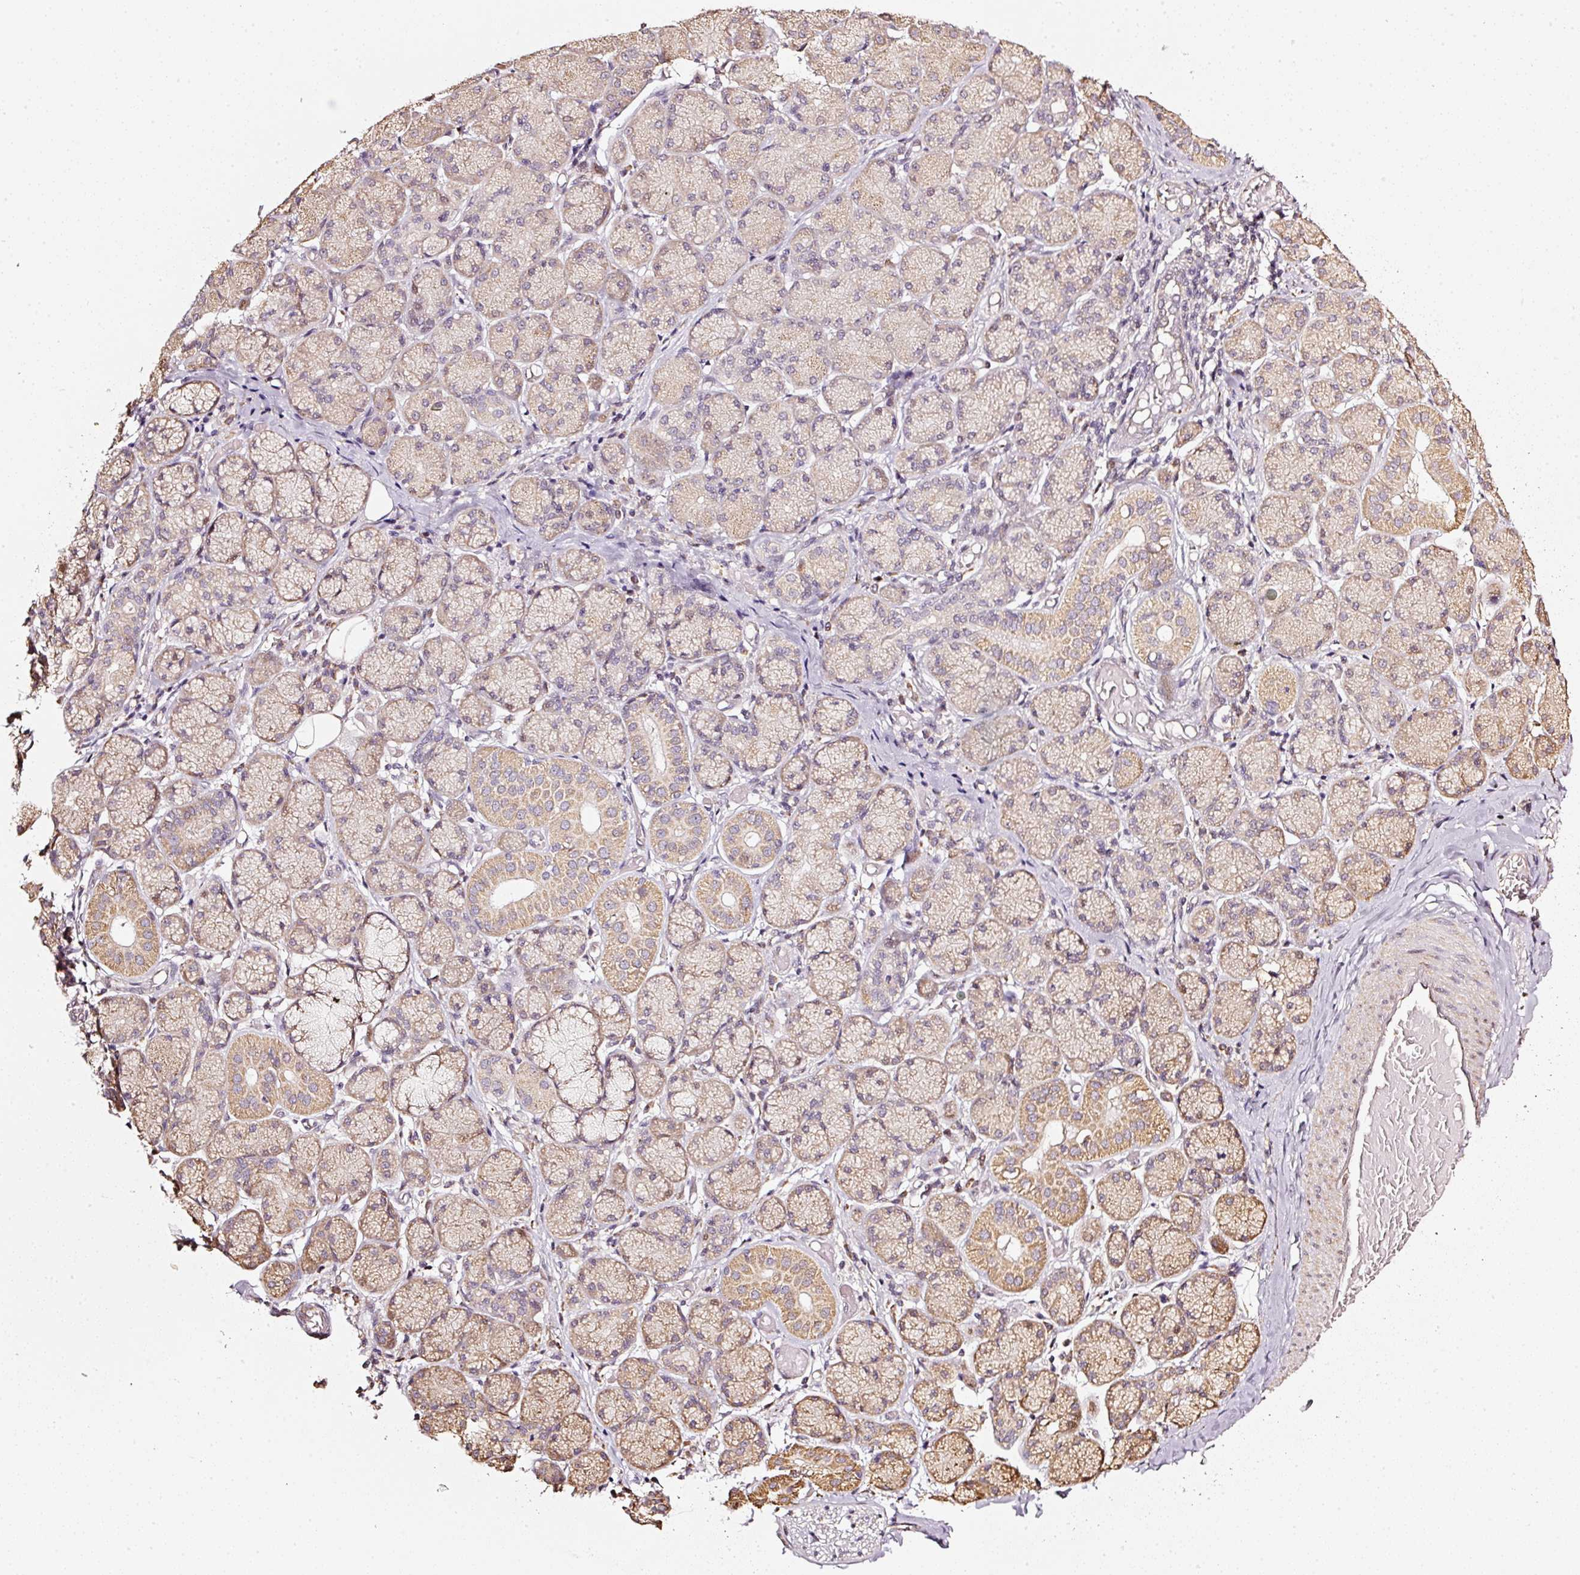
{"staining": {"intensity": "weak", "quantity": ">75%", "location": "cytoplasmic/membranous"}, "tissue": "adipose tissue", "cell_type": "Adipocytes", "image_type": "normal", "snomed": [{"axis": "morphology", "description": "Normal tissue, NOS"}, {"axis": "topography", "description": "Salivary gland"}, {"axis": "topography", "description": "Peripheral nerve tissue"}], "caption": "Brown immunohistochemical staining in benign human adipose tissue demonstrates weak cytoplasmic/membranous staining in approximately >75% of adipocytes.", "gene": "RAB35", "patient": {"sex": "female", "age": 24}}